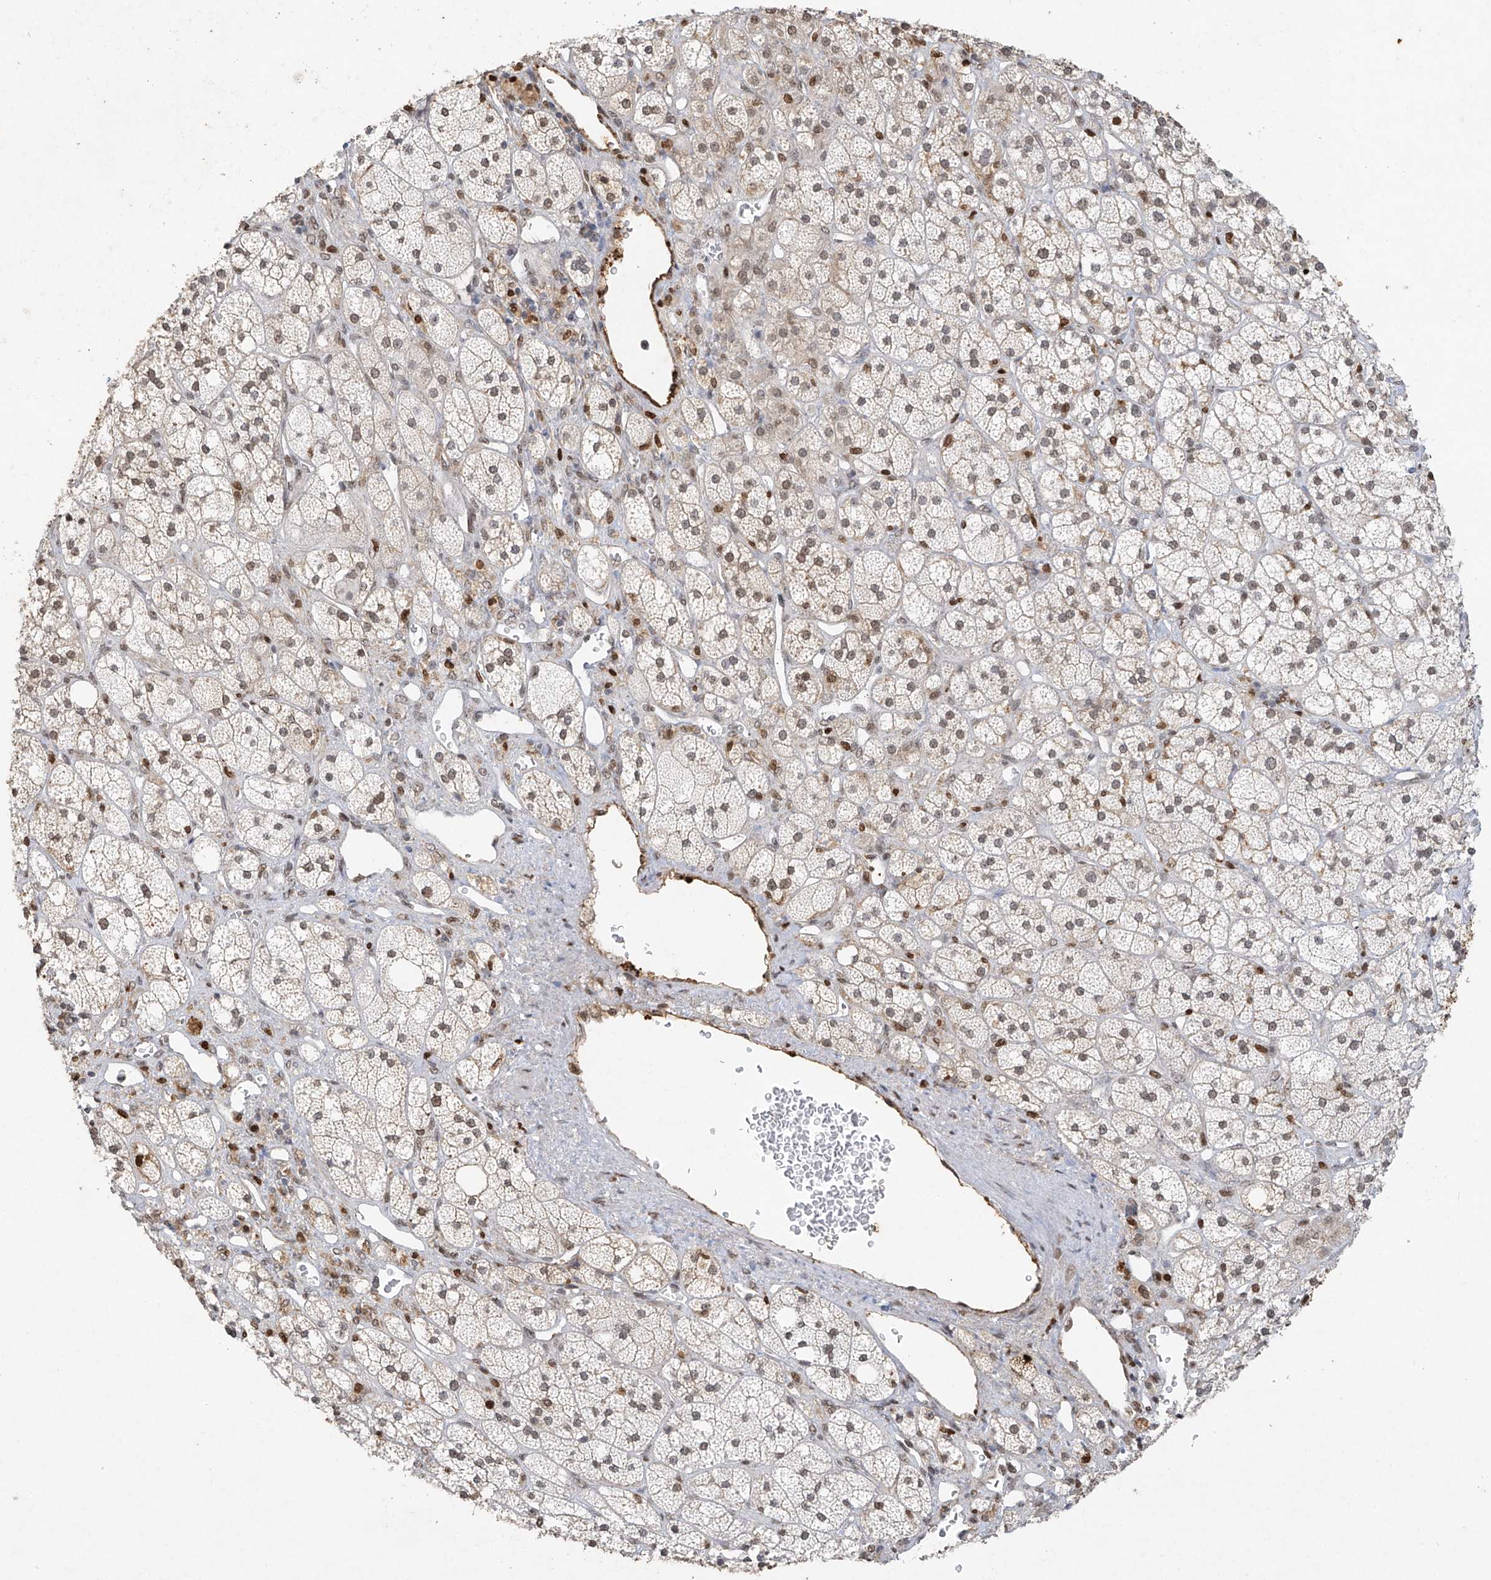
{"staining": {"intensity": "moderate", "quantity": "25%-75%", "location": "nuclear"}, "tissue": "adrenal gland", "cell_type": "Glandular cells", "image_type": "normal", "snomed": [{"axis": "morphology", "description": "Normal tissue, NOS"}, {"axis": "topography", "description": "Adrenal gland"}], "caption": "An immunohistochemistry (IHC) micrograph of normal tissue is shown. Protein staining in brown labels moderate nuclear positivity in adrenal gland within glandular cells.", "gene": "ATRIP", "patient": {"sex": "male", "age": 61}}